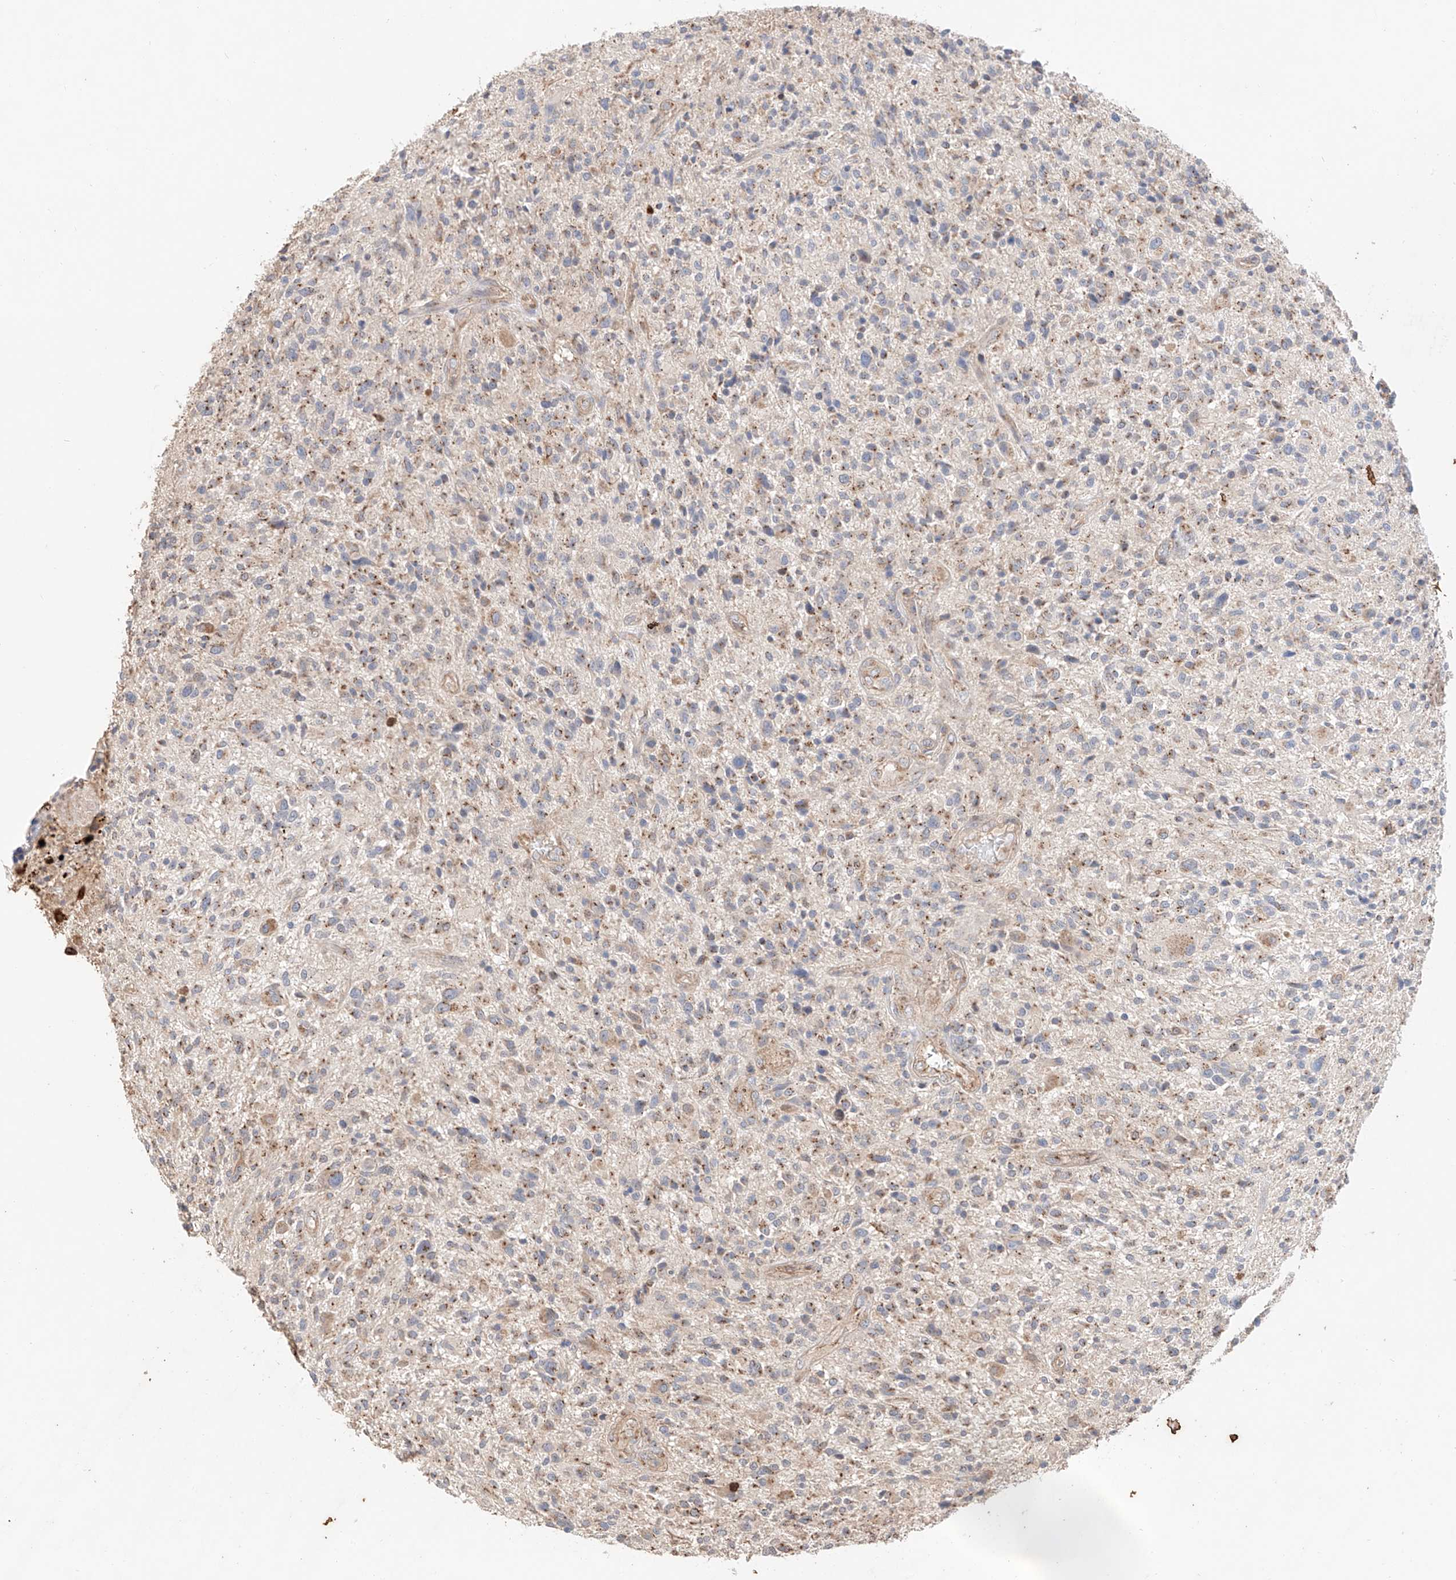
{"staining": {"intensity": "weak", "quantity": "25%-75%", "location": "cytoplasmic/membranous"}, "tissue": "glioma", "cell_type": "Tumor cells", "image_type": "cancer", "snomed": [{"axis": "morphology", "description": "Glioma, malignant, High grade"}, {"axis": "topography", "description": "Brain"}], "caption": "Protein analysis of glioma tissue exhibits weak cytoplasmic/membranous positivity in about 25%-75% of tumor cells. (brown staining indicates protein expression, while blue staining denotes nuclei).", "gene": "MOSPD1", "patient": {"sex": "male", "age": 47}}